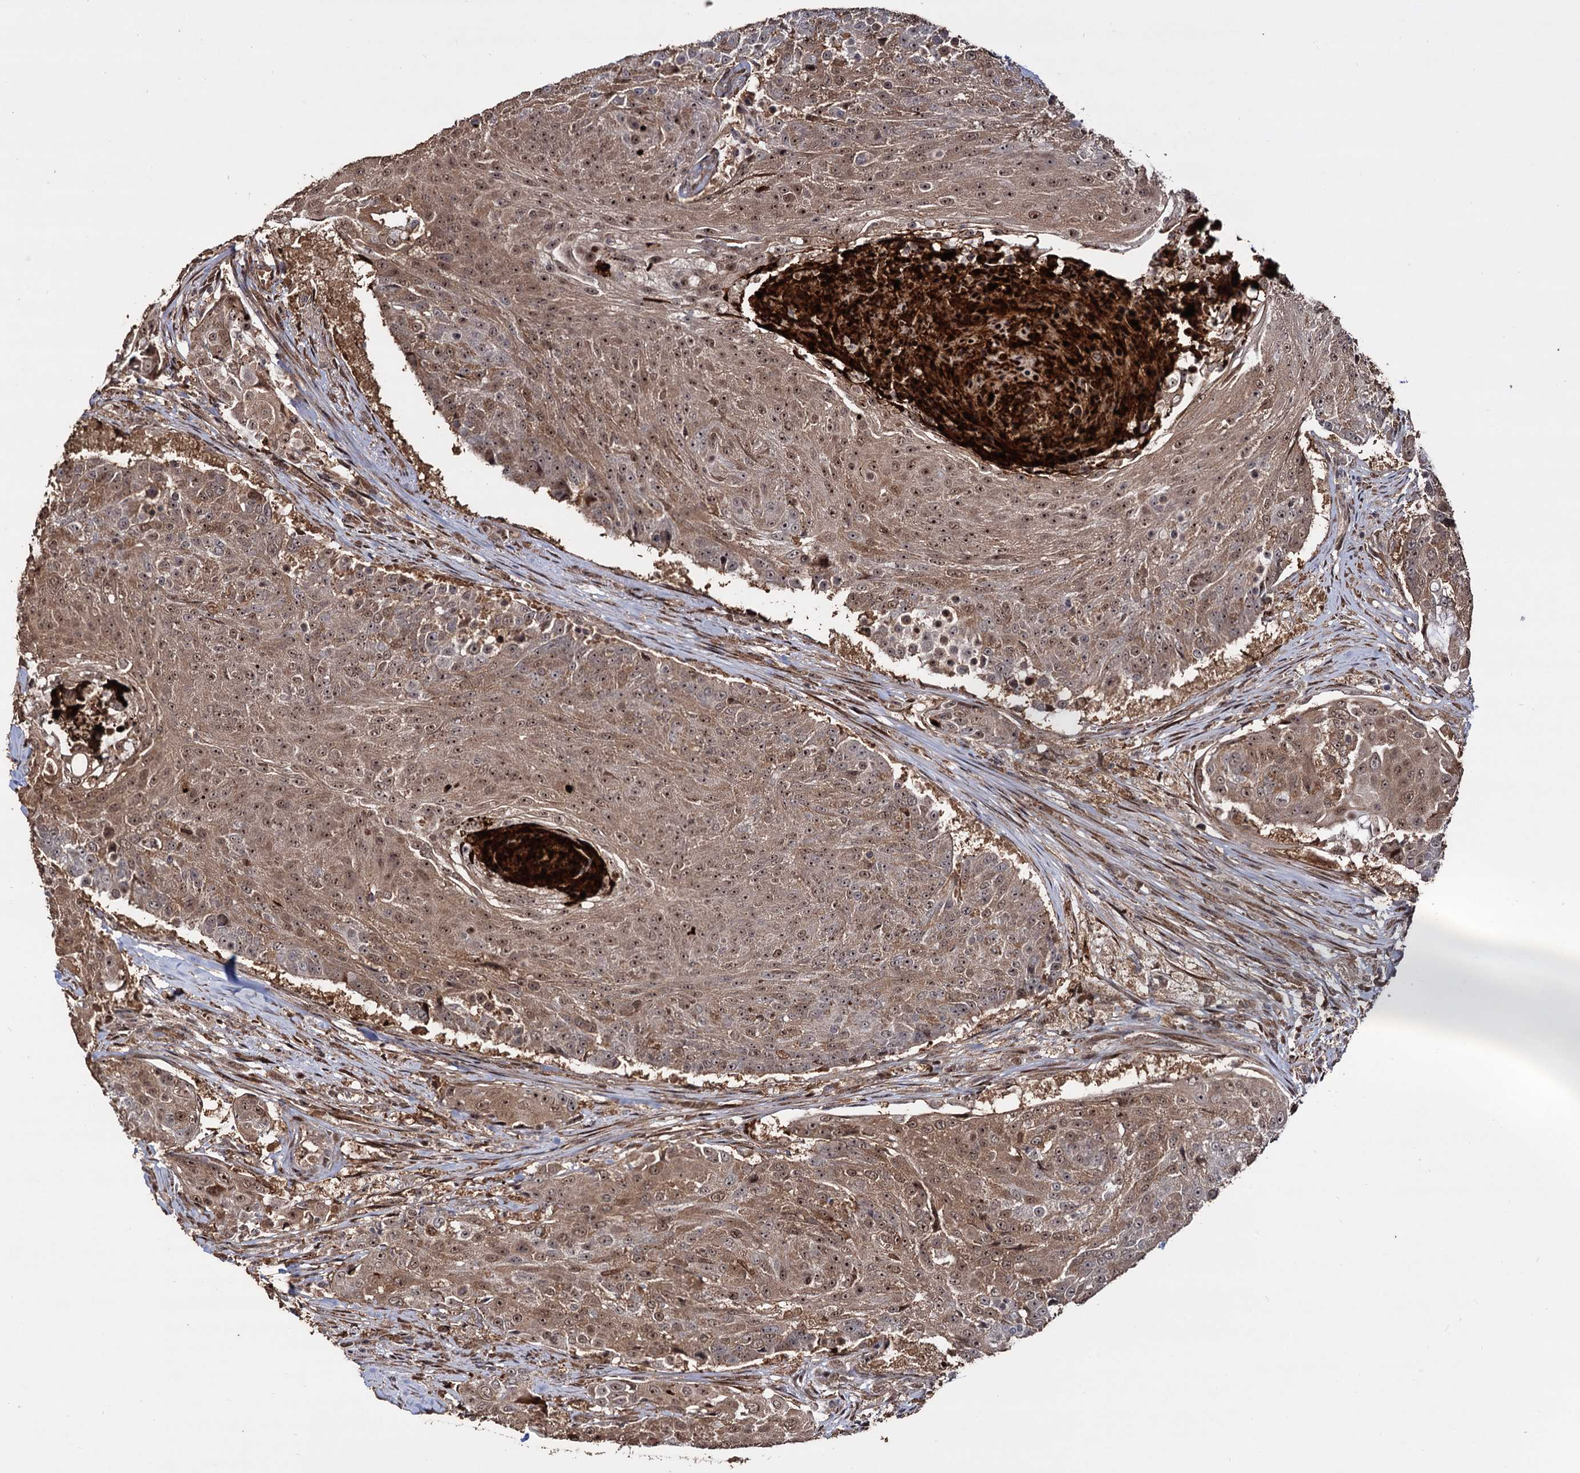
{"staining": {"intensity": "moderate", "quantity": ">75%", "location": "cytoplasmic/membranous,nuclear"}, "tissue": "urothelial cancer", "cell_type": "Tumor cells", "image_type": "cancer", "snomed": [{"axis": "morphology", "description": "Urothelial carcinoma, High grade"}, {"axis": "topography", "description": "Urinary bladder"}], "caption": "Human urothelial cancer stained with a protein marker shows moderate staining in tumor cells.", "gene": "PIGB", "patient": {"sex": "female", "age": 63}}